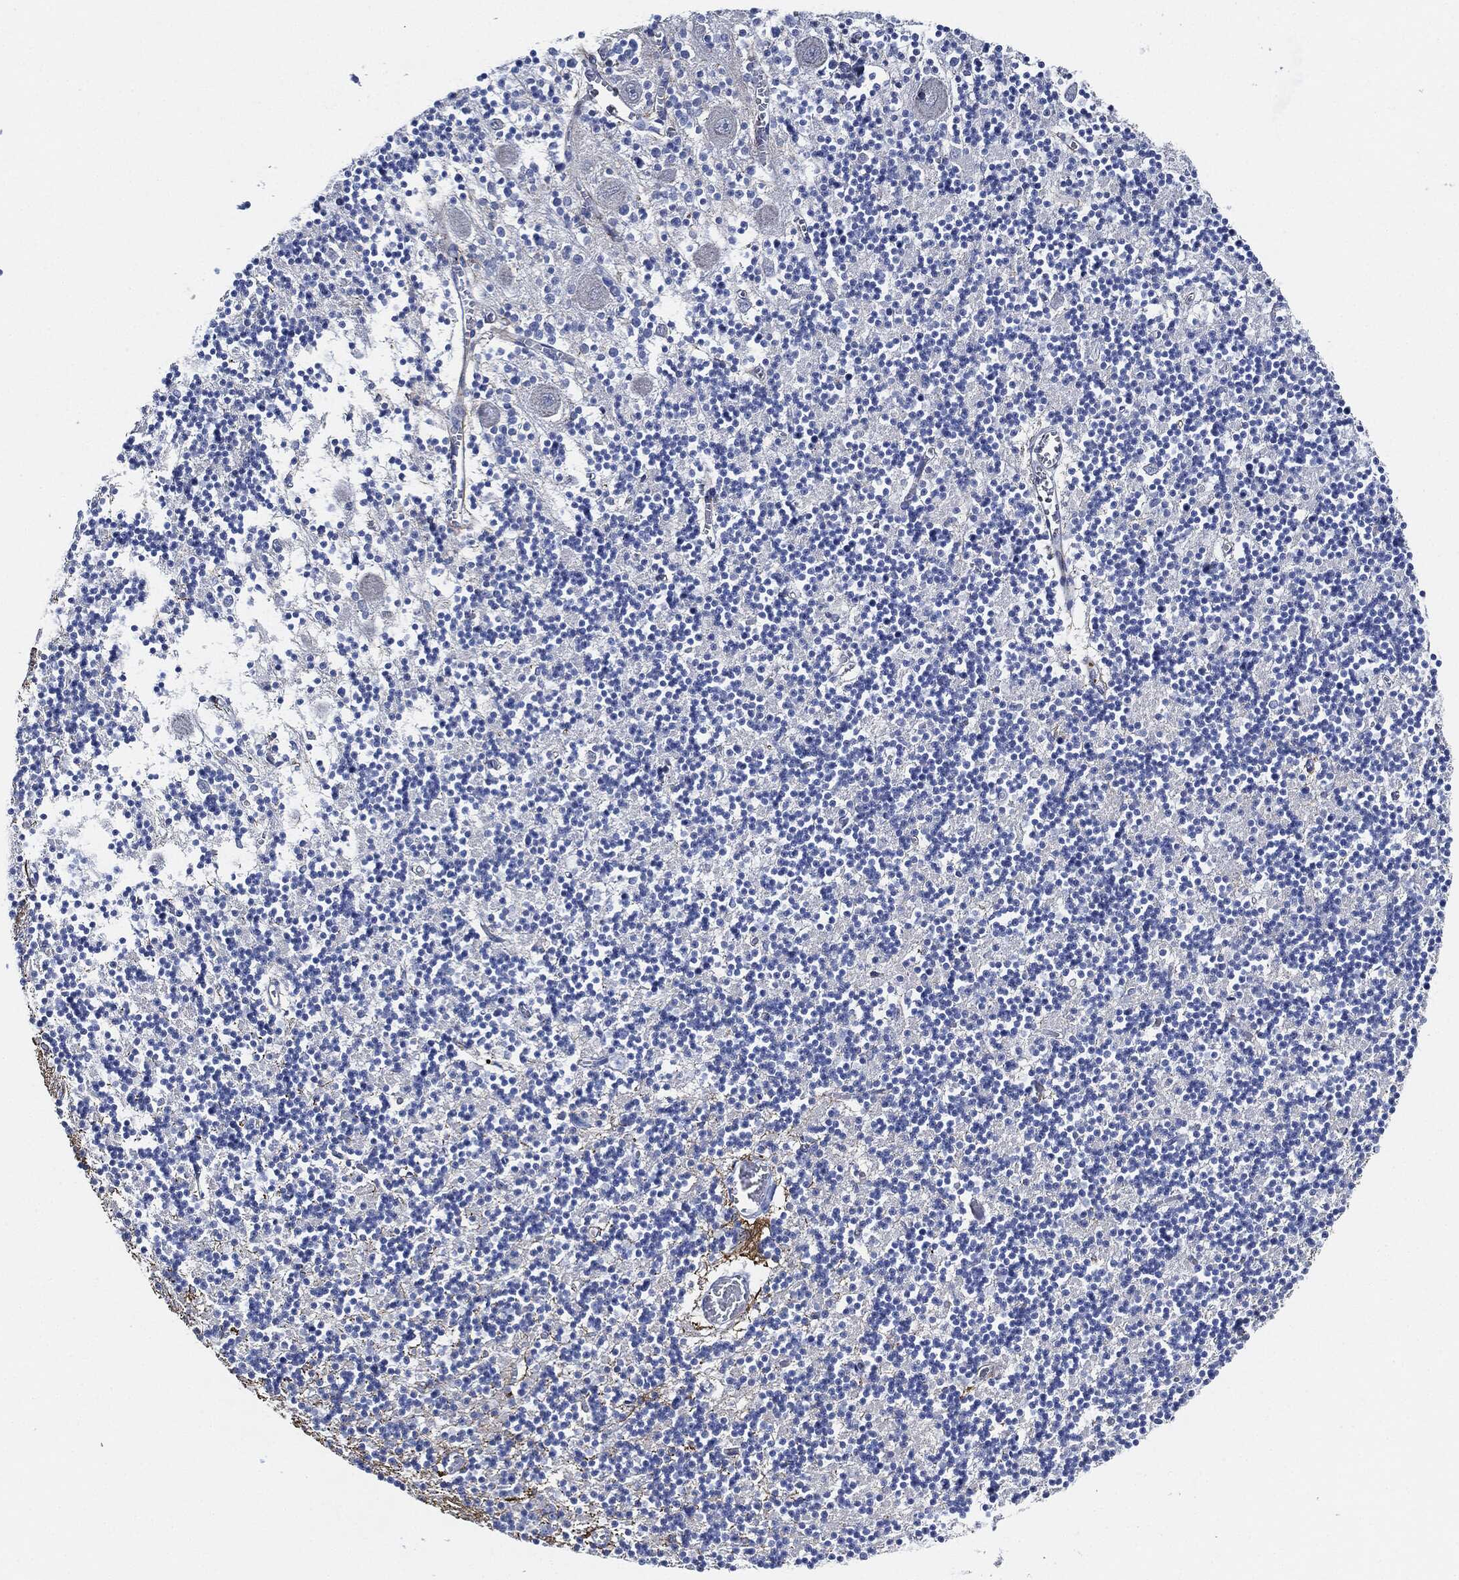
{"staining": {"intensity": "negative", "quantity": "none", "location": "none"}, "tissue": "cerebellum", "cell_type": "Cells in granular layer", "image_type": "normal", "snomed": [{"axis": "morphology", "description": "Normal tissue, NOS"}, {"axis": "topography", "description": "Cerebellum"}], "caption": "Immunohistochemistry micrograph of unremarkable cerebellum: cerebellum stained with DAB (3,3'-diaminobenzidine) exhibits no significant protein staining in cells in granular layer.", "gene": "THSD1", "patient": {"sex": "female", "age": 64}}